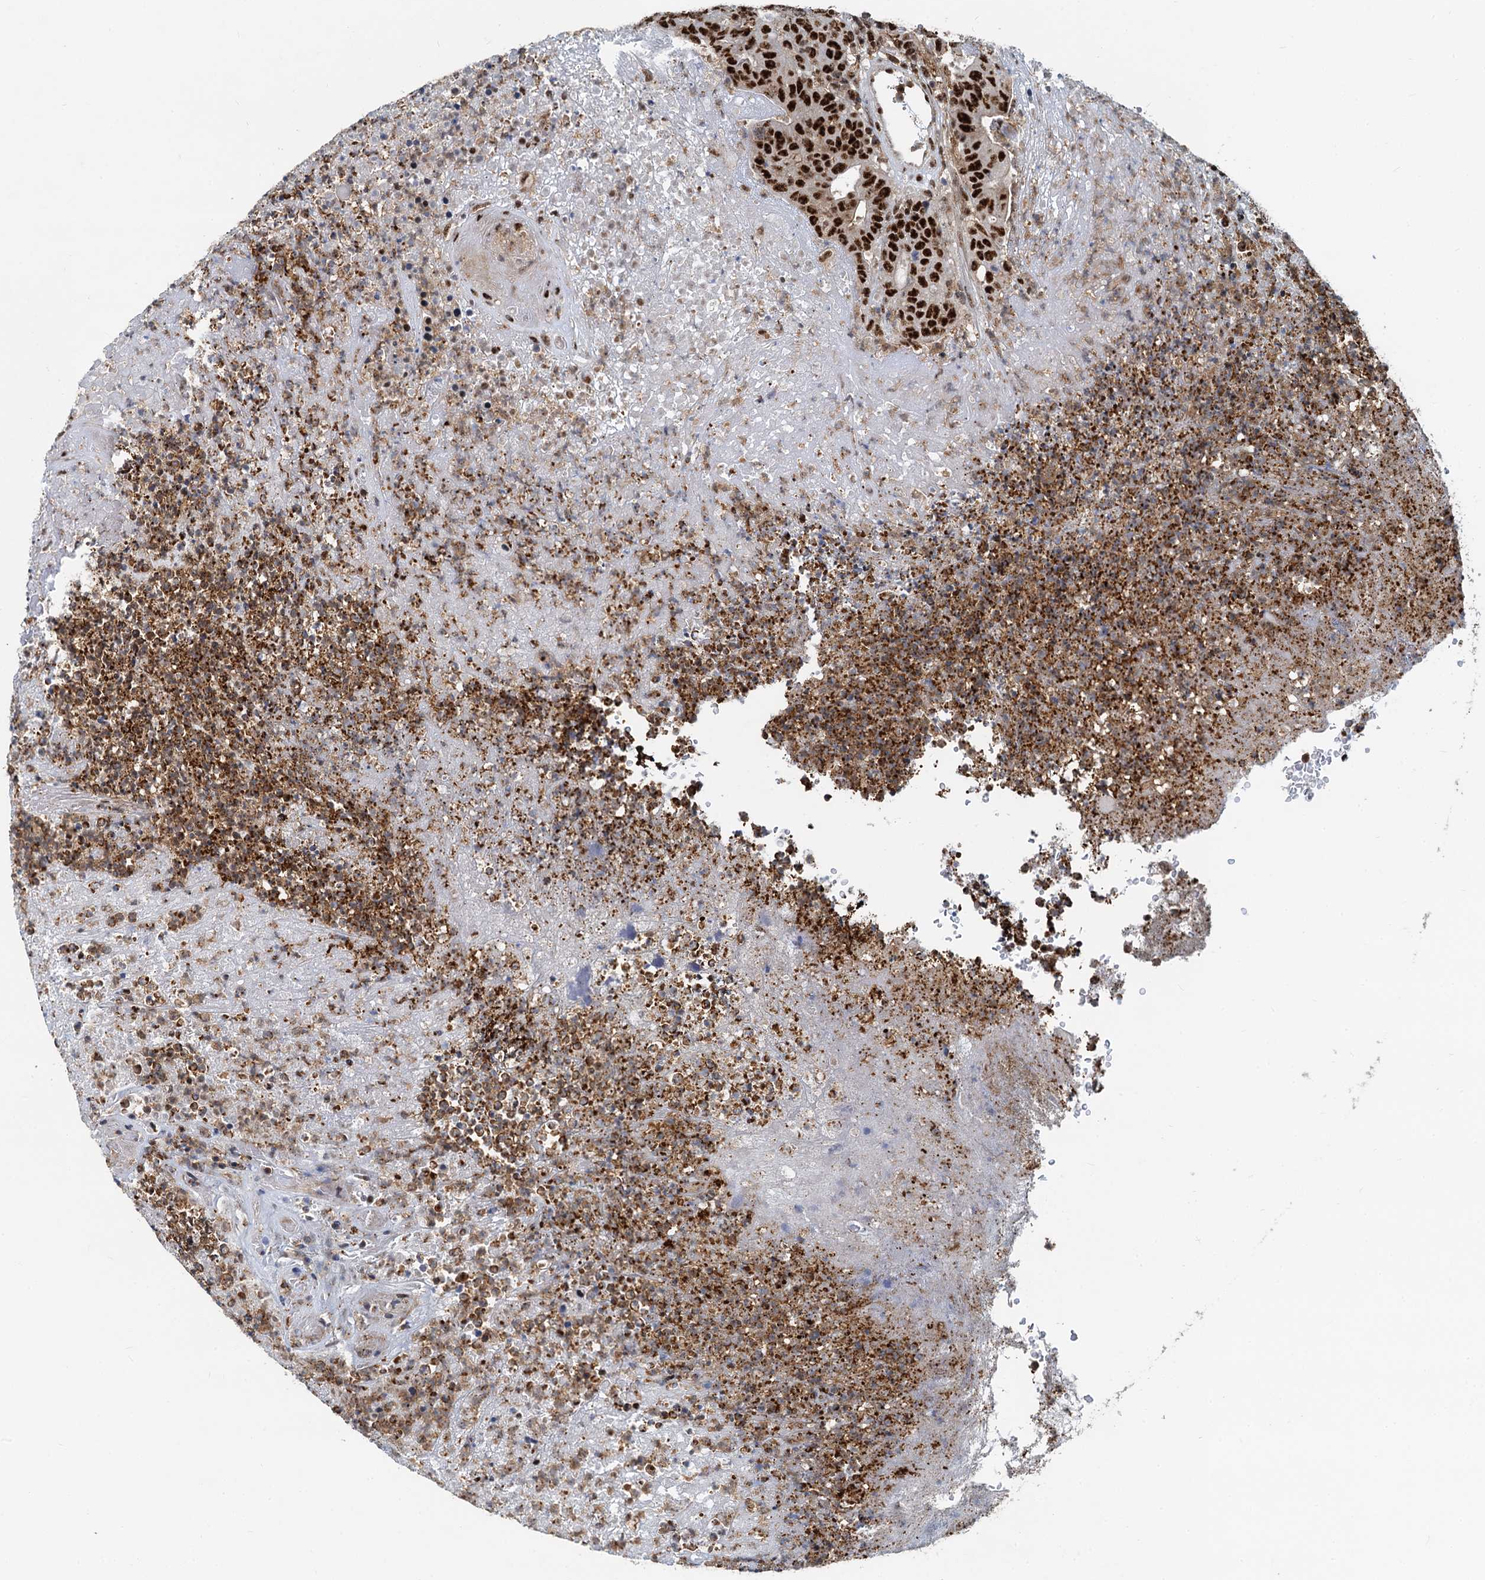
{"staining": {"intensity": "strong", "quantity": ">75%", "location": "nuclear"}, "tissue": "colorectal cancer", "cell_type": "Tumor cells", "image_type": "cancer", "snomed": [{"axis": "morphology", "description": "Adenocarcinoma, NOS"}, {"axis": "topography", "description": "Colon"}], "caption": "Adenocarcinoma (colorectal) tissue exhibits strong nuclear staining in about >75% of tumor cells", "gene": "RBM26", "patient": {"sex": "female", "age": 75}}